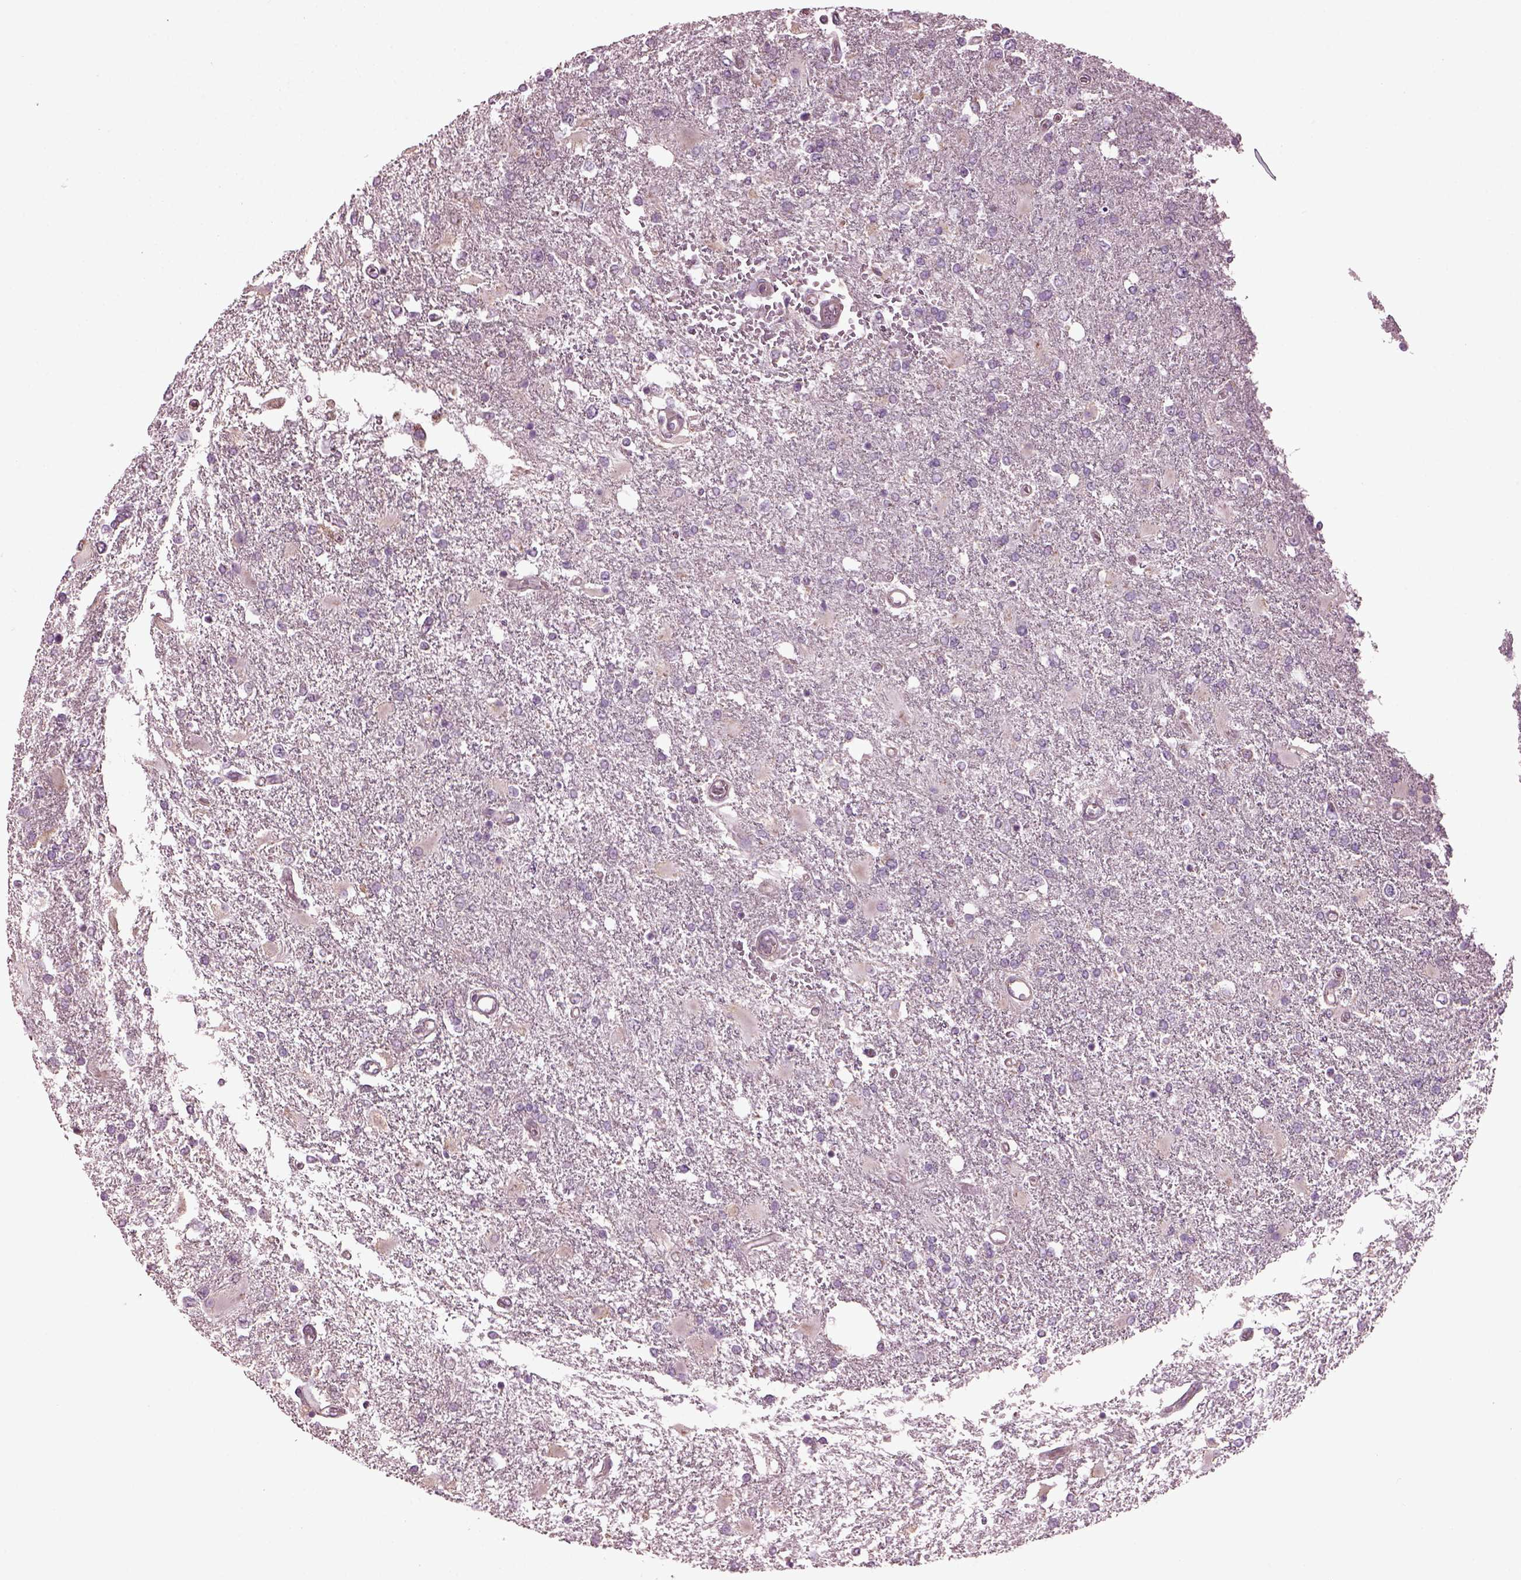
{"staining": {"intensity": "negative", "quantity": "none", "location": "none"}, "tissue": "glioma", "cell_type": "Tumor cells", "image_type": "cancer", "snomed": [{"axis": "morphology", "description": "Glioma, malignant, High grade"}, {"axis": "topography", "description": "Cerebral cortex"}], "caption": "This image is of high-grade glioma (malignant) stained with immunohistochemistry to label a protein in brown with the nuclei are counter-stained blue. There is no staining in tumor cells. (DAB (3,3'-diaminobenzidine) IHC visualized using brightfield microscopy, high magnification).", "gene": "SPATA7", "patient": {"sex": "male", "age": 79}}